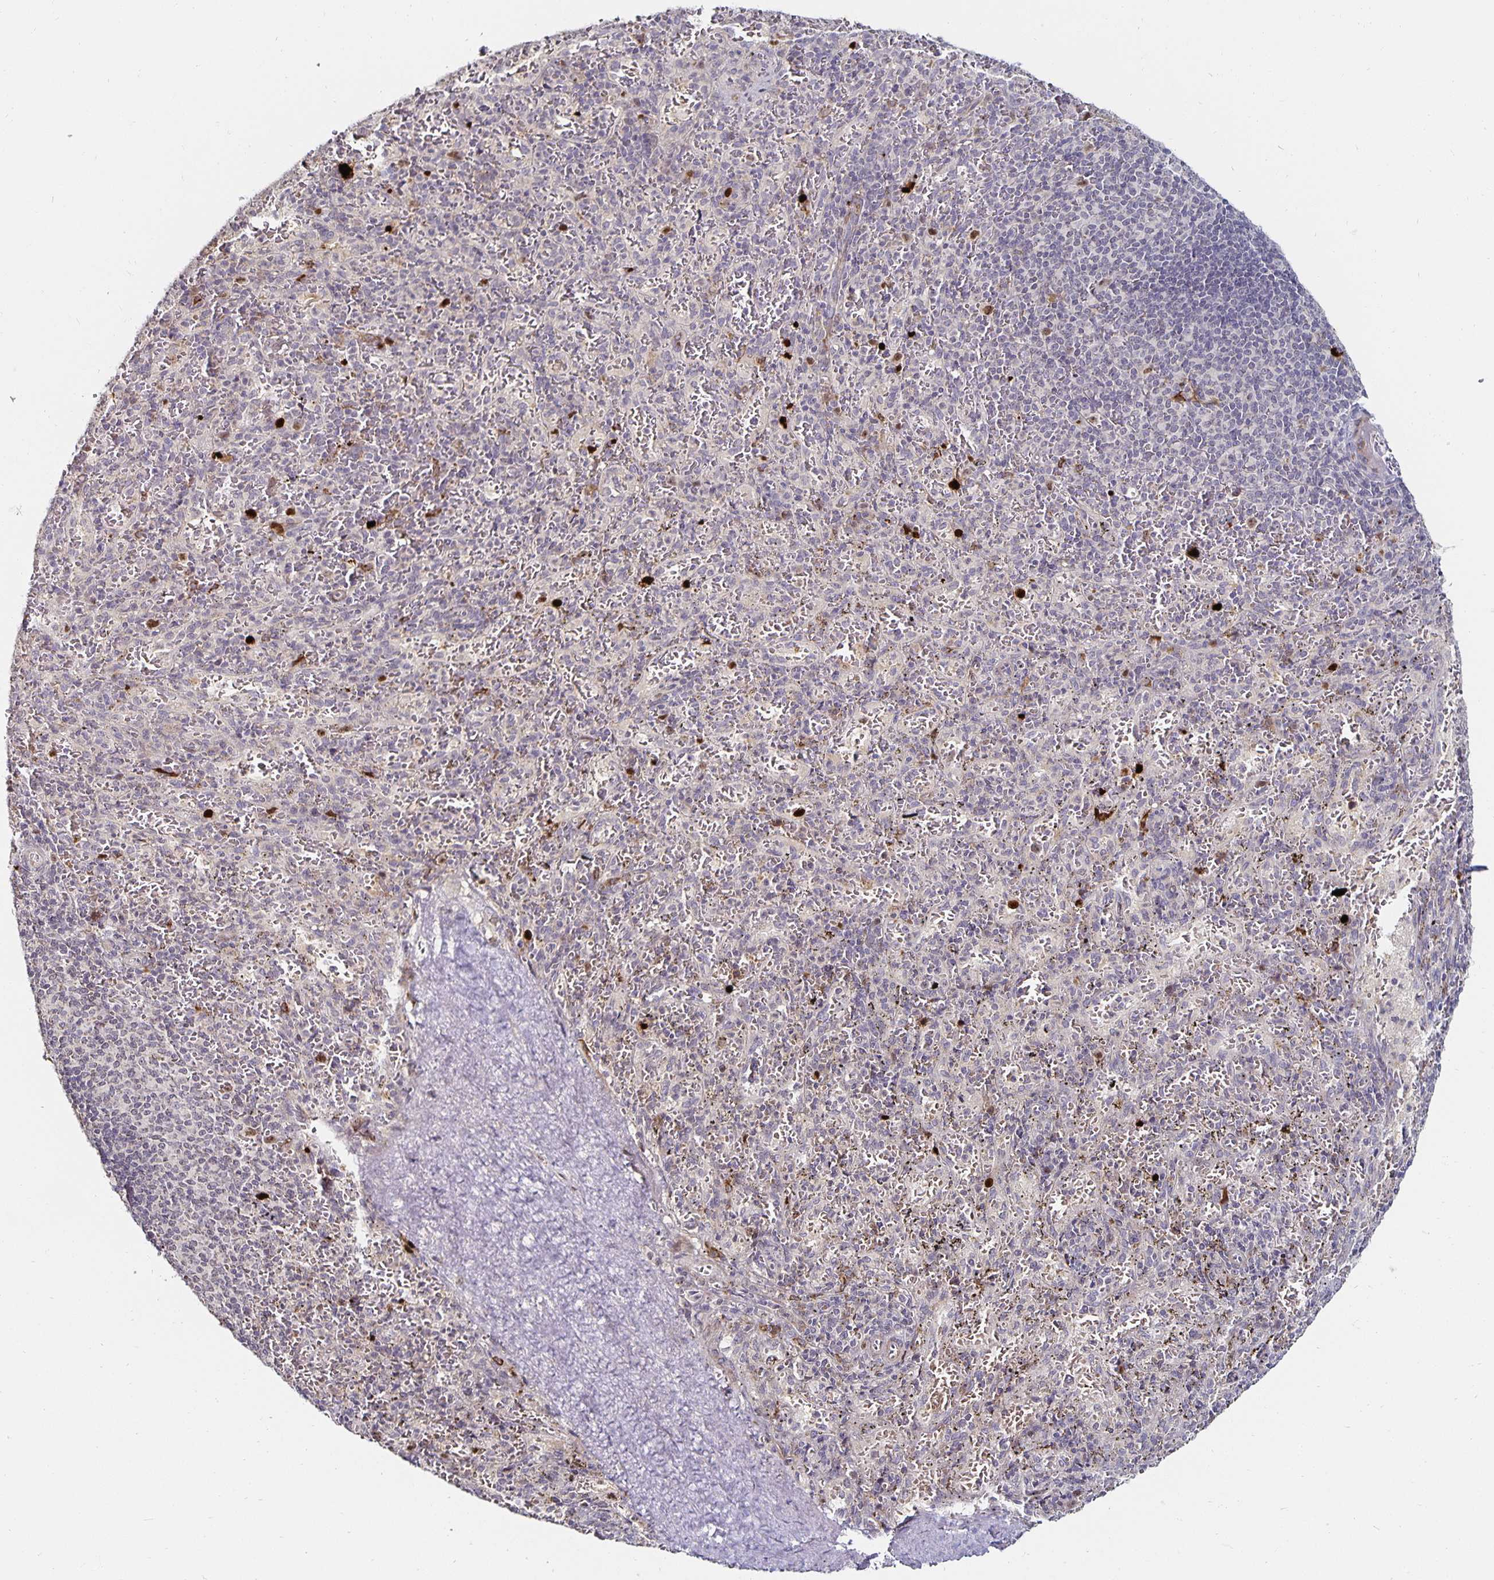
{"staining": {"intensity": "negative", "quantity": "none", "location": "none"}, "tissue": "spleen", "cell_type": "Cells in red pulp", "image_type": "normal", "snomed": [{"axis": "morphology", "description": "Normal tissue, NOS"}, {"axis": "topography", "description": "Spleen"}], "caption": "Photomicrograph shows no protein staining in cells in red pulp of normal spleen.", "gene": "ANLN", "patient": {"sex": "male", "age": 57}}